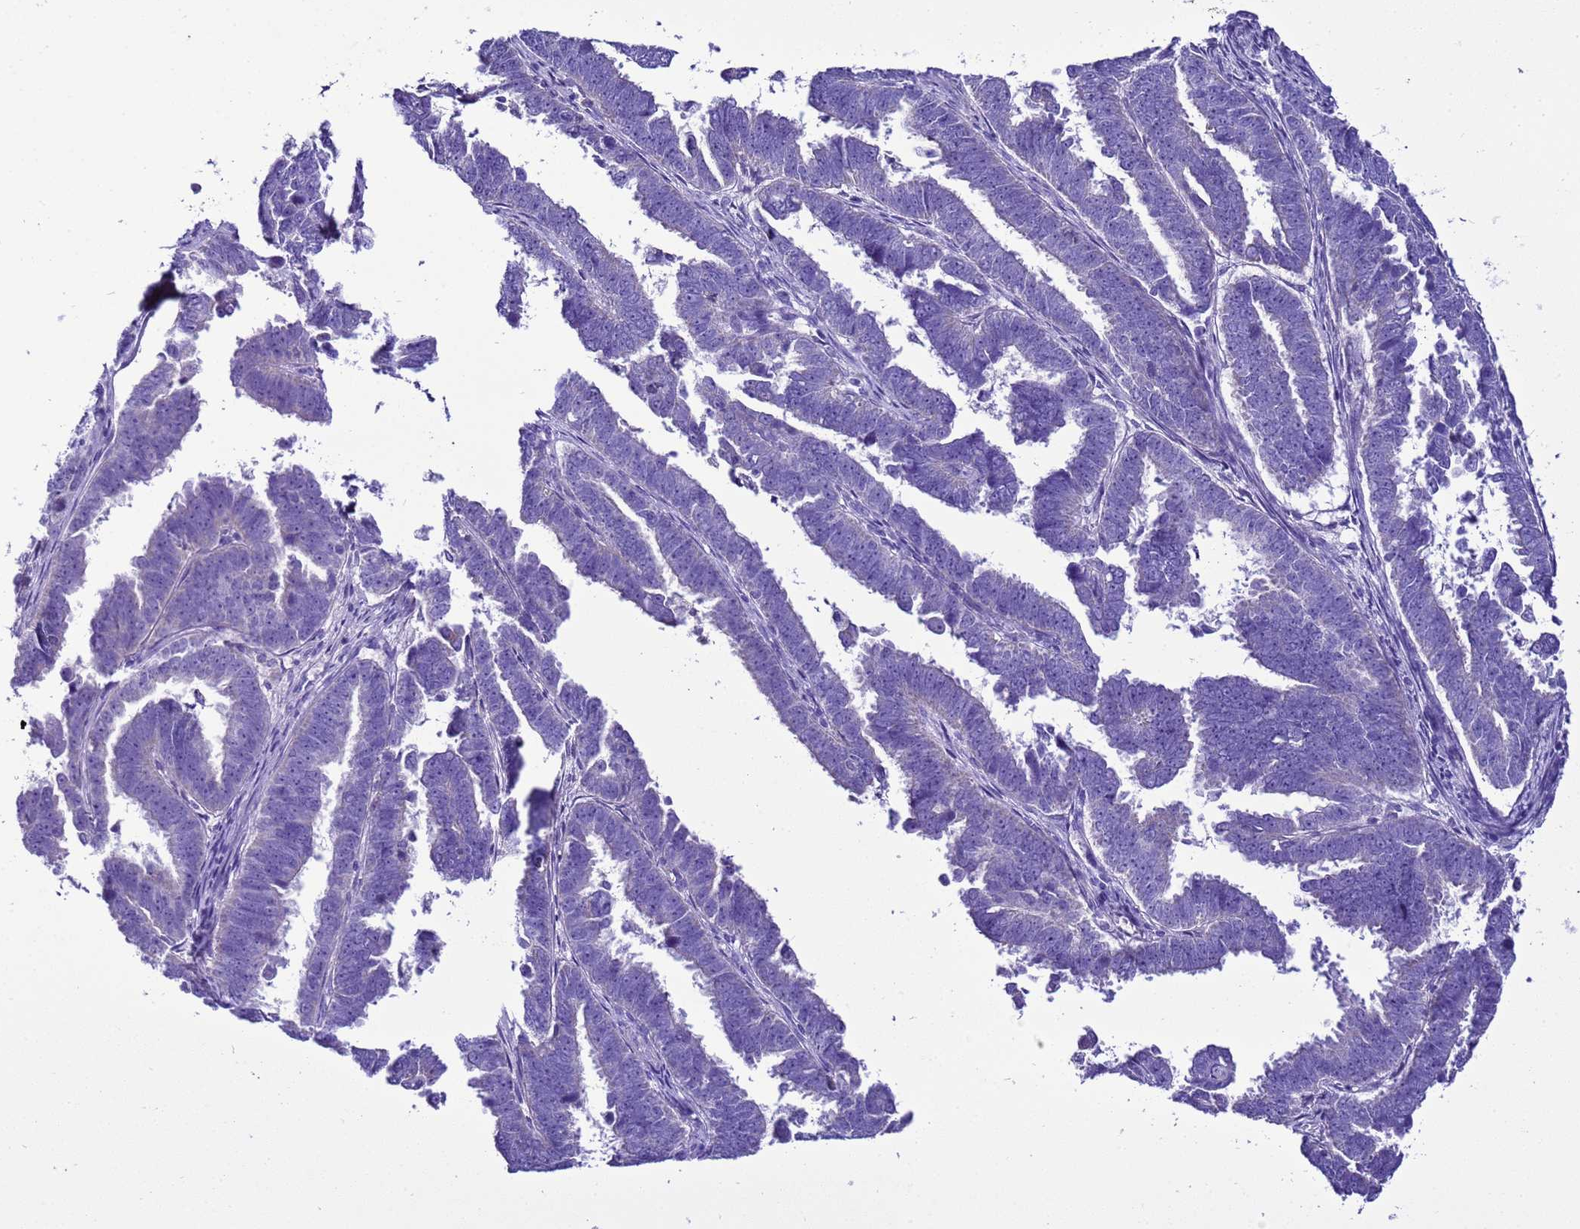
{"staining": {"intensity": "negative", "quantity": "none", "location": "none"}, "tissue": "endometrial cancer", "cell_type": "Tumor cells", "image_type": "cancer", "snomed": [{"axis": "morphology", "description": "Adenocarcinoma, NOS"}, {"axis": "topography", "description": "Endometrium"}], "caption": "Photomicrograph shows no protein staining in tumor cells of endometrial cancer tissue.", "gene": "BEST2", "patient": {"sex": "female", "age": 75}}